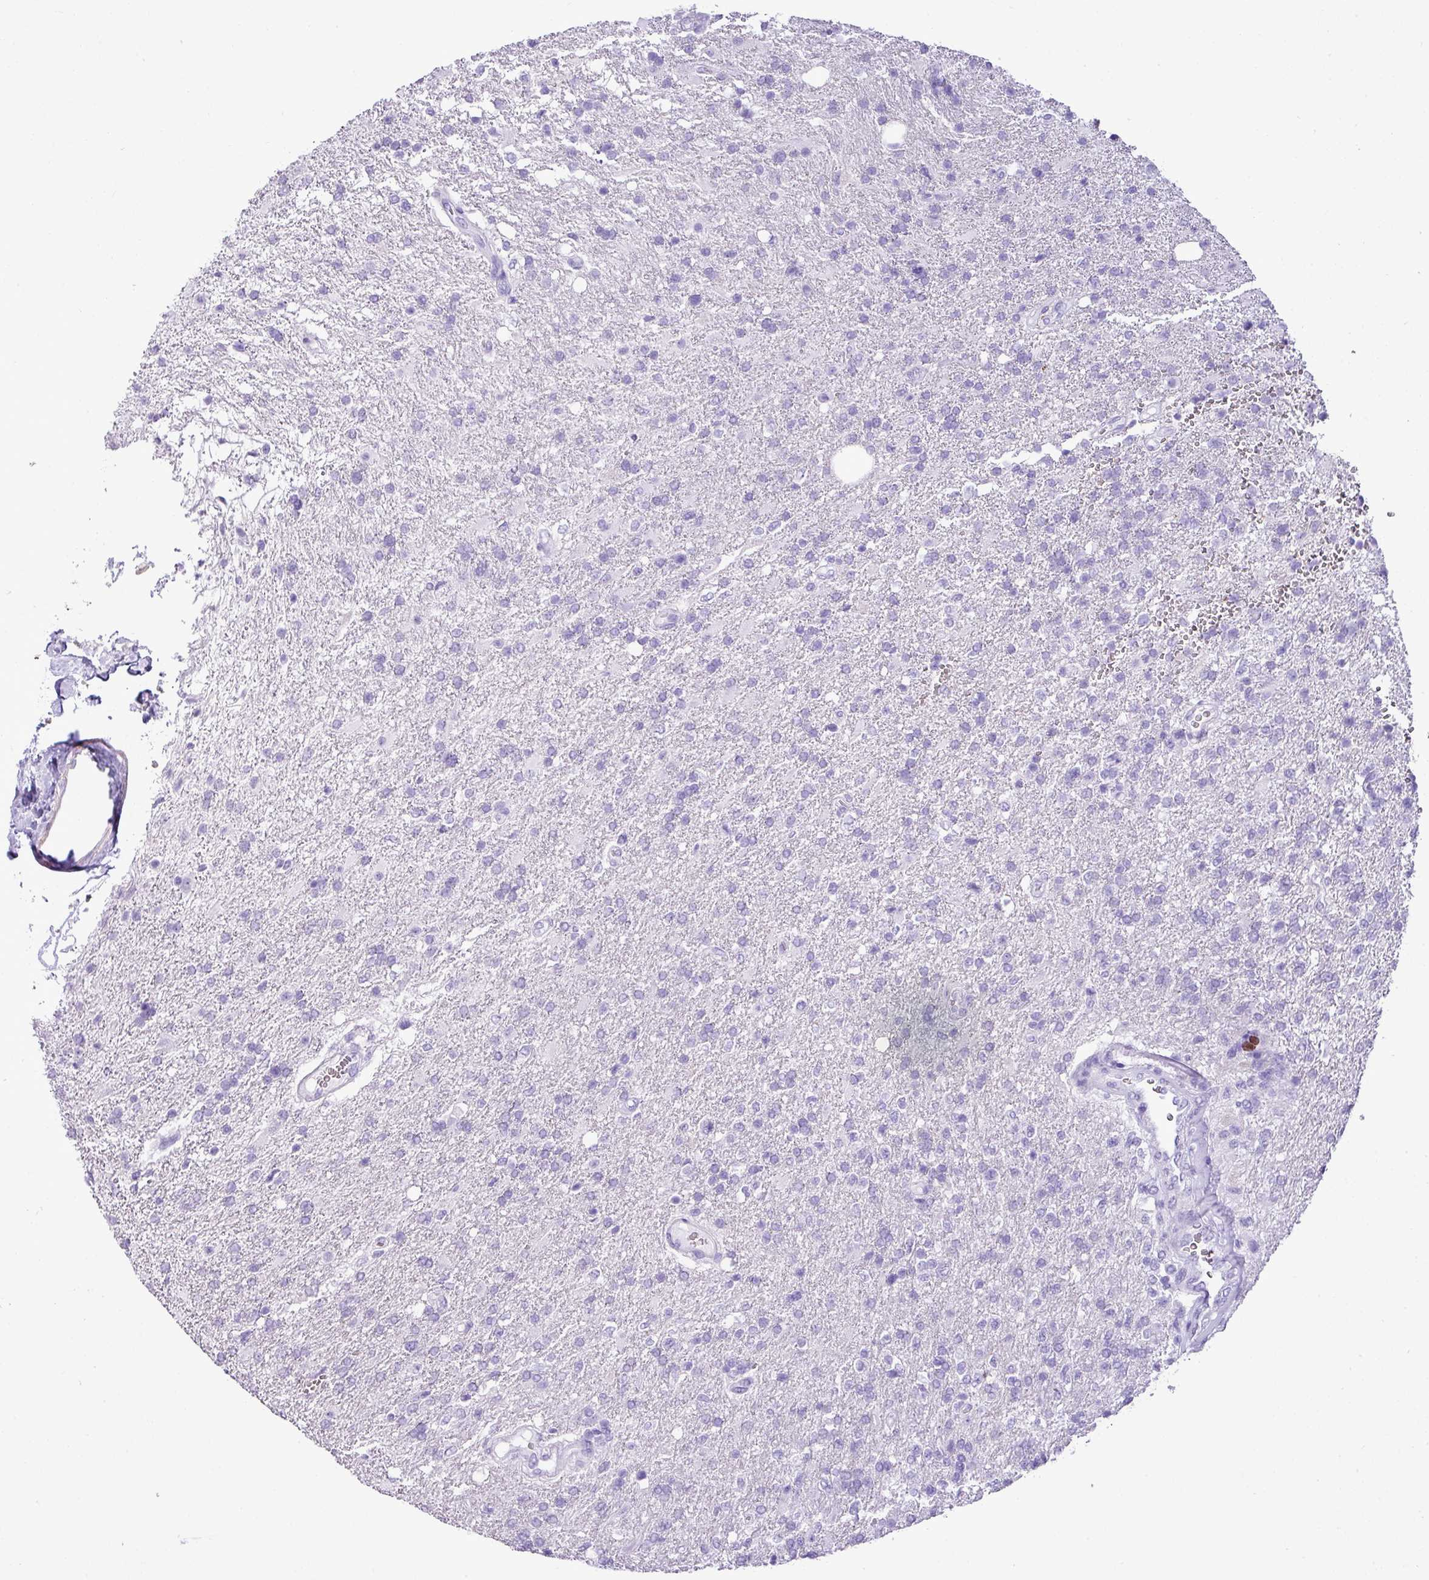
{"staining": {"intensity": "negative", "quantity": "none", "location": "none"}, "tissue": "glioma", "cell_type": "Tumor cells", "image_type": "cancer", "snomed": [{"axis": "morphology", "description": "Glioma, malignant, High grade"}, {"axis": "topography", "description": "Brain"}], "caption": "Human glioma stained for a protein using immunohistochemistry (IHC) shows no expression in tumor cells.", "gene": "ZSCAN5A", "patient": {"sex": "male", "age": 56}}